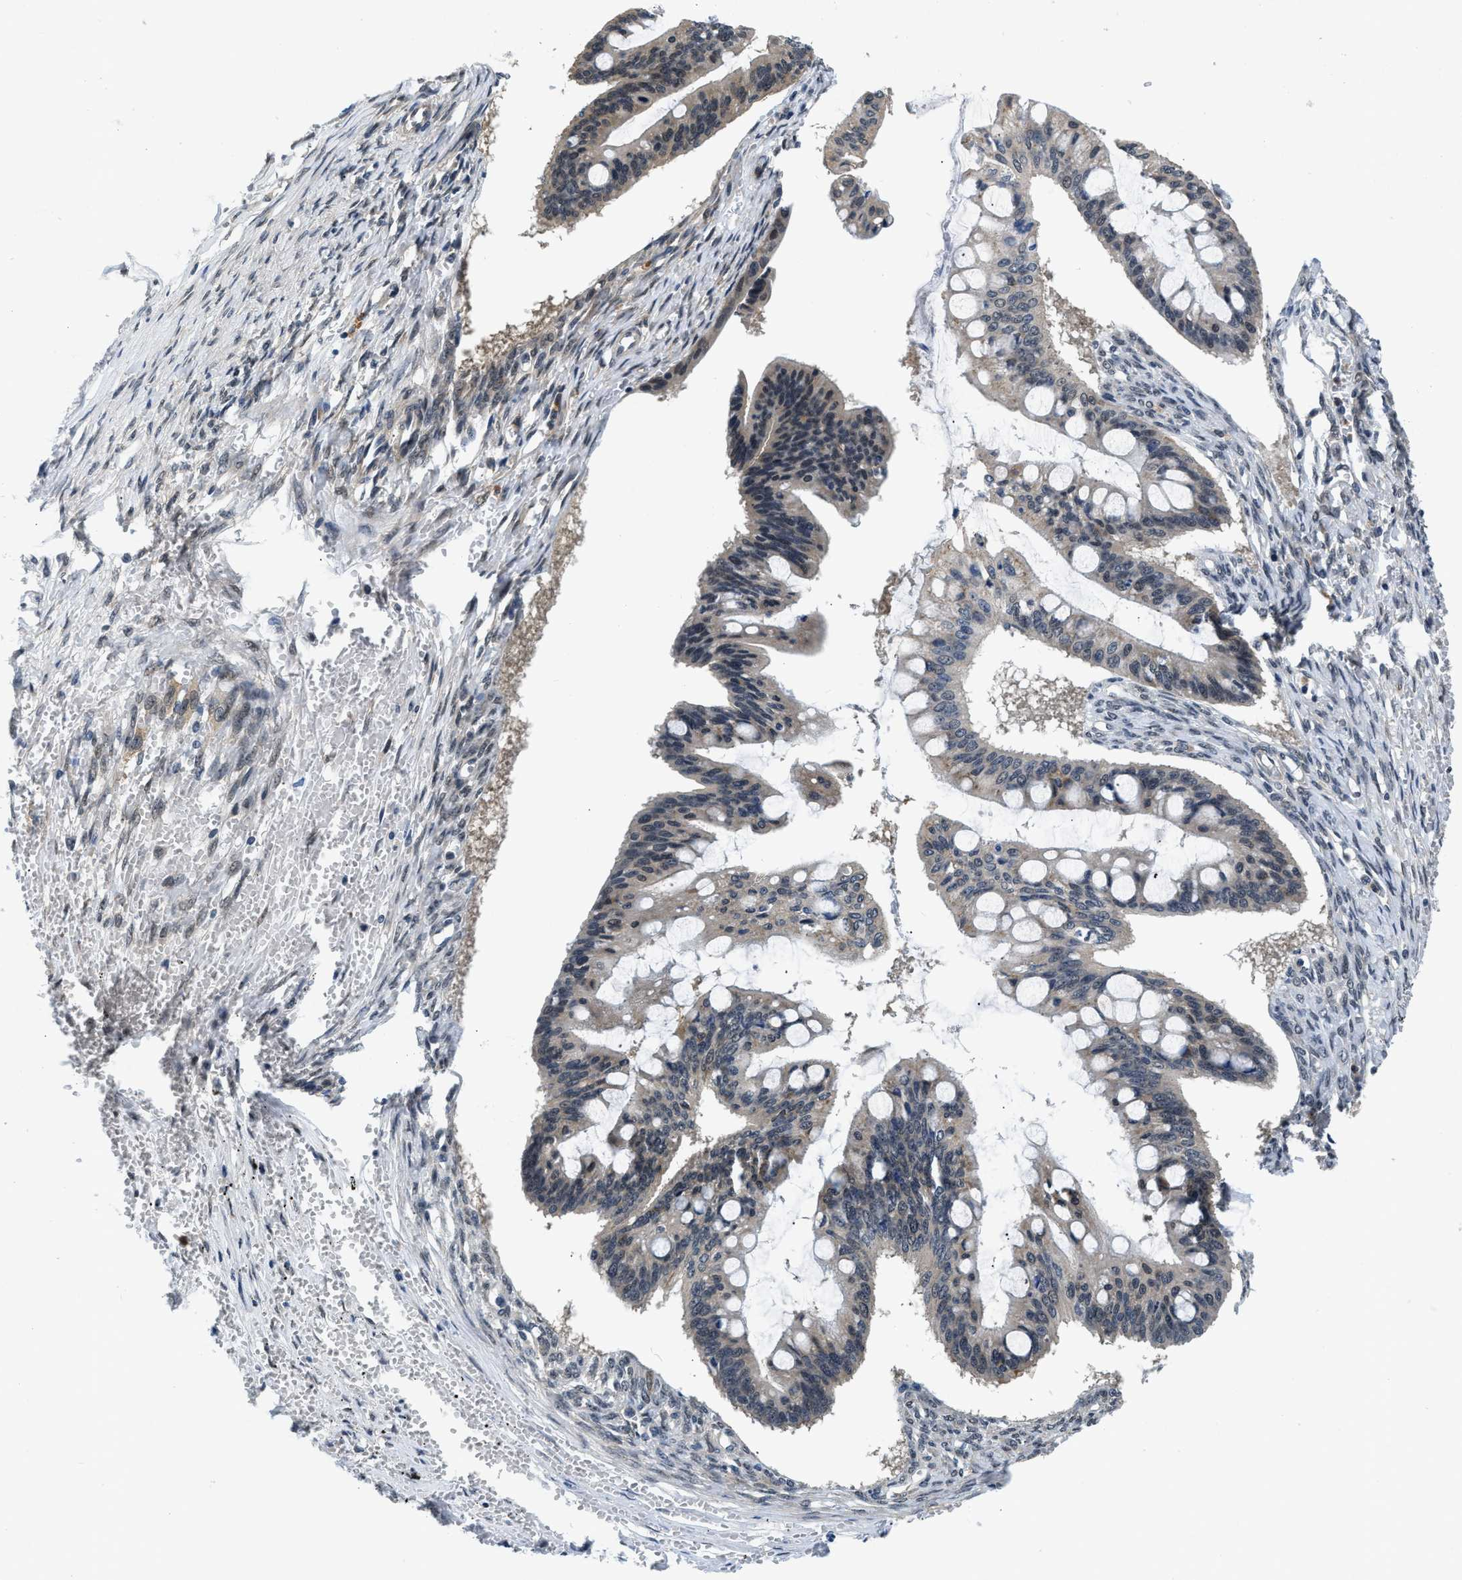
{"staining": {"intensity": "weak", "quantity": "<25%", "location": "cytoplasmic/membranous"}, "tissue": "ovarian cancer", "cell_type": "Tumor cells", "image_type": "cancer", "snomed": [{"axis": "morphology", "description": "Cystadenocarcinoma, mucinous, NOS"}, {"axis": "topography", "description": "Ovary"}], "caption": "Ovarian mucinous cystadenocarcinoma was stained to show a protein in brown. There is no significant positivity in tumor cells.", "gene": "SMAD4", "patient": {"sex": "female", "age": 73}}